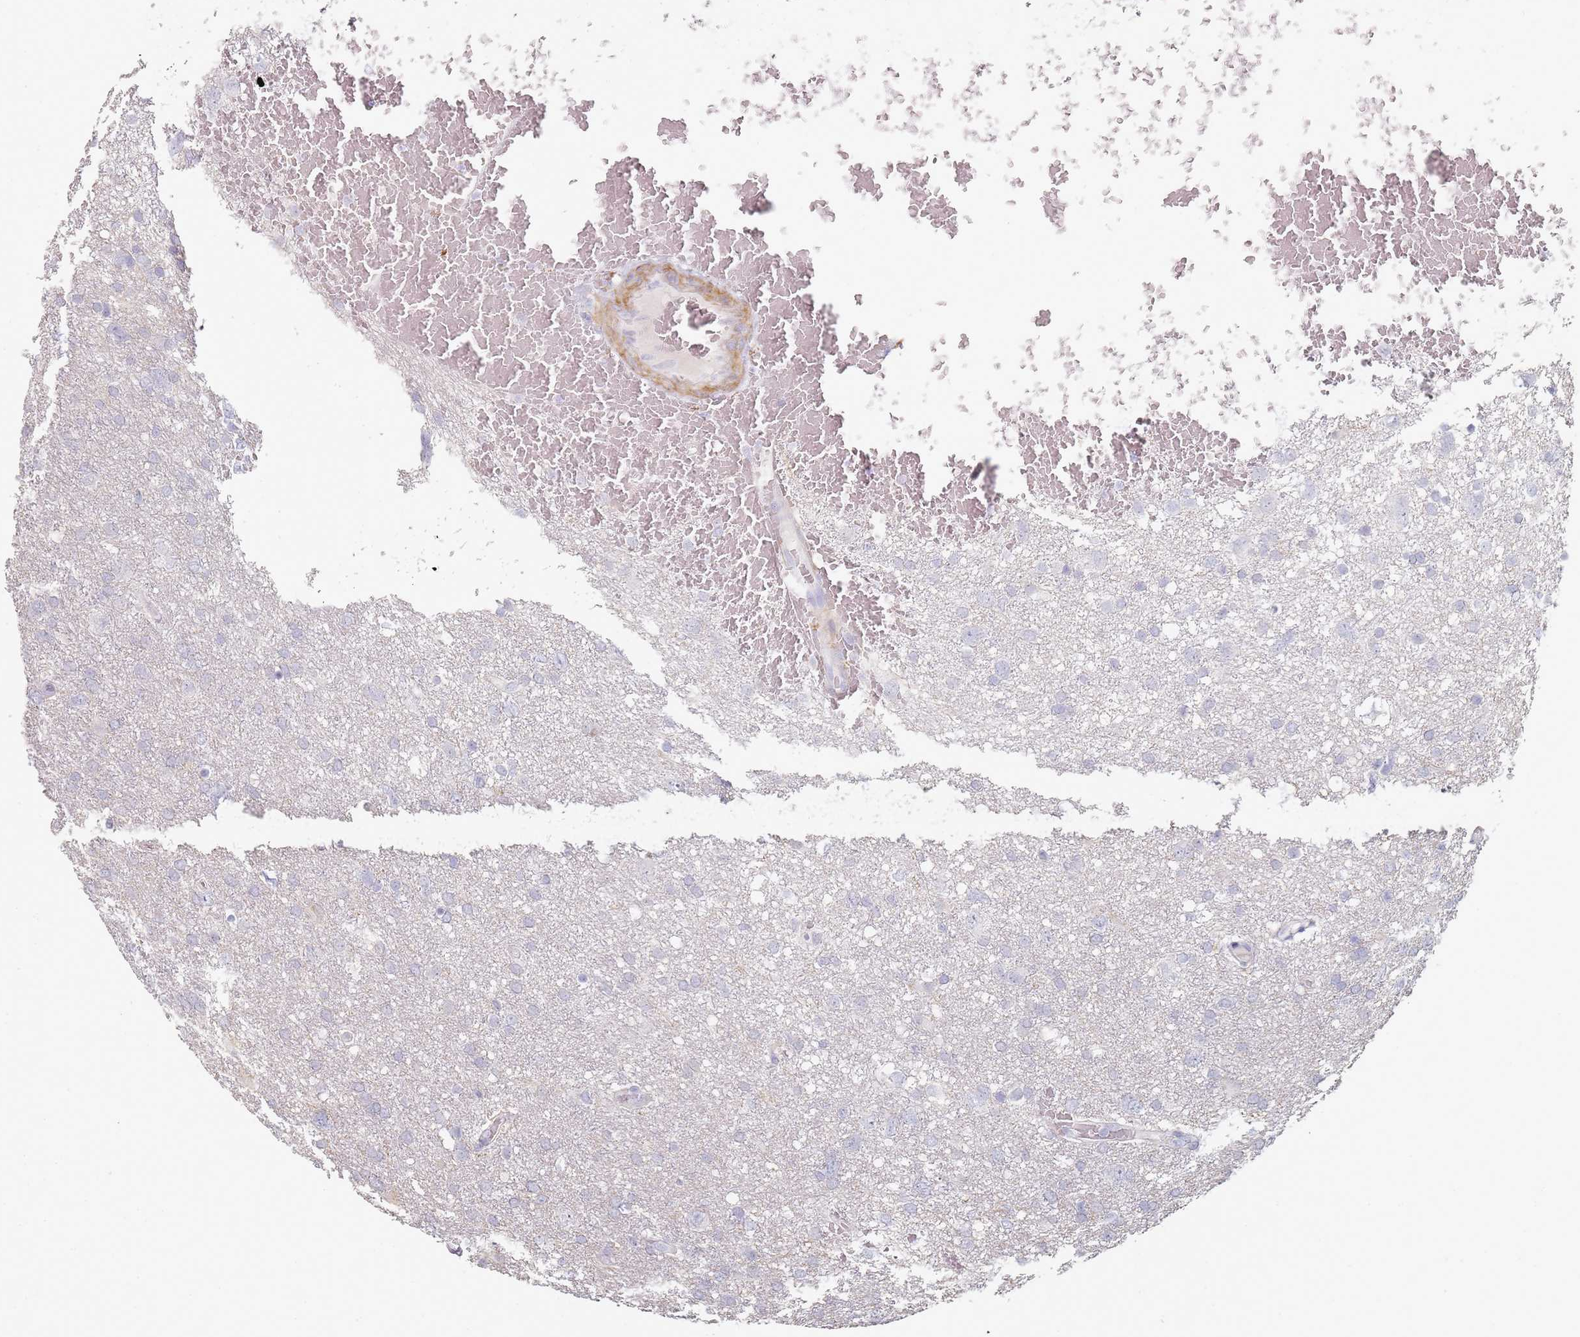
{"staining": {"intensity": "negative", "quantity": "none", "location": "none"}, "tissue": "glioma", "cell_type": "Tumor cells", "image_type": "cancer", "snomed": [{"axis": "morphology", "description": "Glioma, malignant, High grade"}, {"axis": "topography", "description": "Brain"}], "caption": "Tumor cells are negative for brown protein staining in high-grade glioma (malignant).", "gene": "DNAH11", "patient": {"sex": "male", "age": 61}}